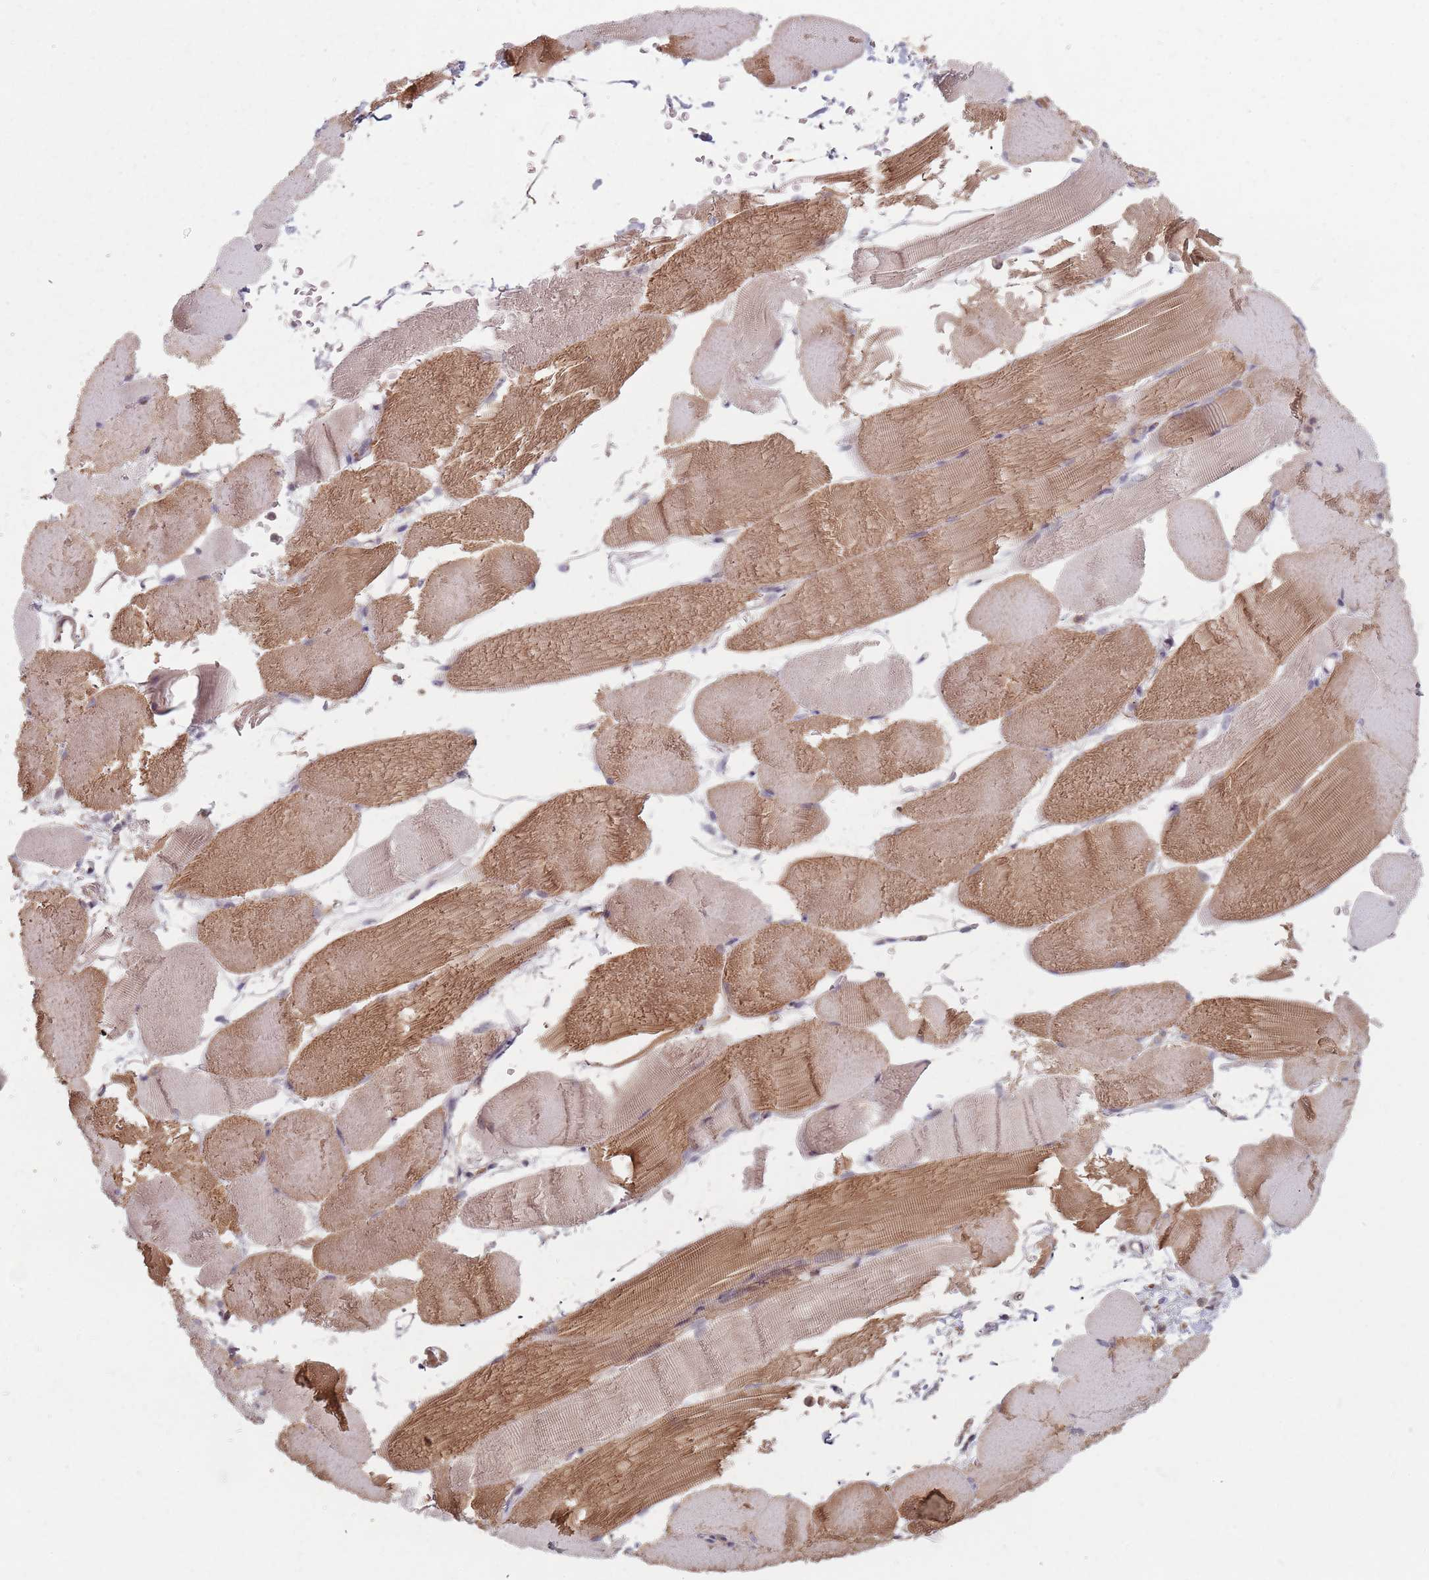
{"staining": {"intensity": "moderate", "quantity": ">75%", "location": "cytoplasmic/membranous"}, "tissue": "skeletal muscle", "cell_type": "Myocytes", "image_type": "normal", "snomed": [{"axis": "morphology", "description": "Normal tissue, NOS"}, {"axis": "topography", "description": "Skeletal muscle"}, {"axis": "topography", "description": "Parathyroid gland"}], "caption": "Brown immunohistochemical staining in normal human skeletal muscle demonstrates moderate cytoplasmic/membranous expression in approximately >75% of myocytes. (Brightfield microscopy of DAB IHC at high magnification).", "gene": "VPS52", "patient": {"sex": "female", "age": 37}}